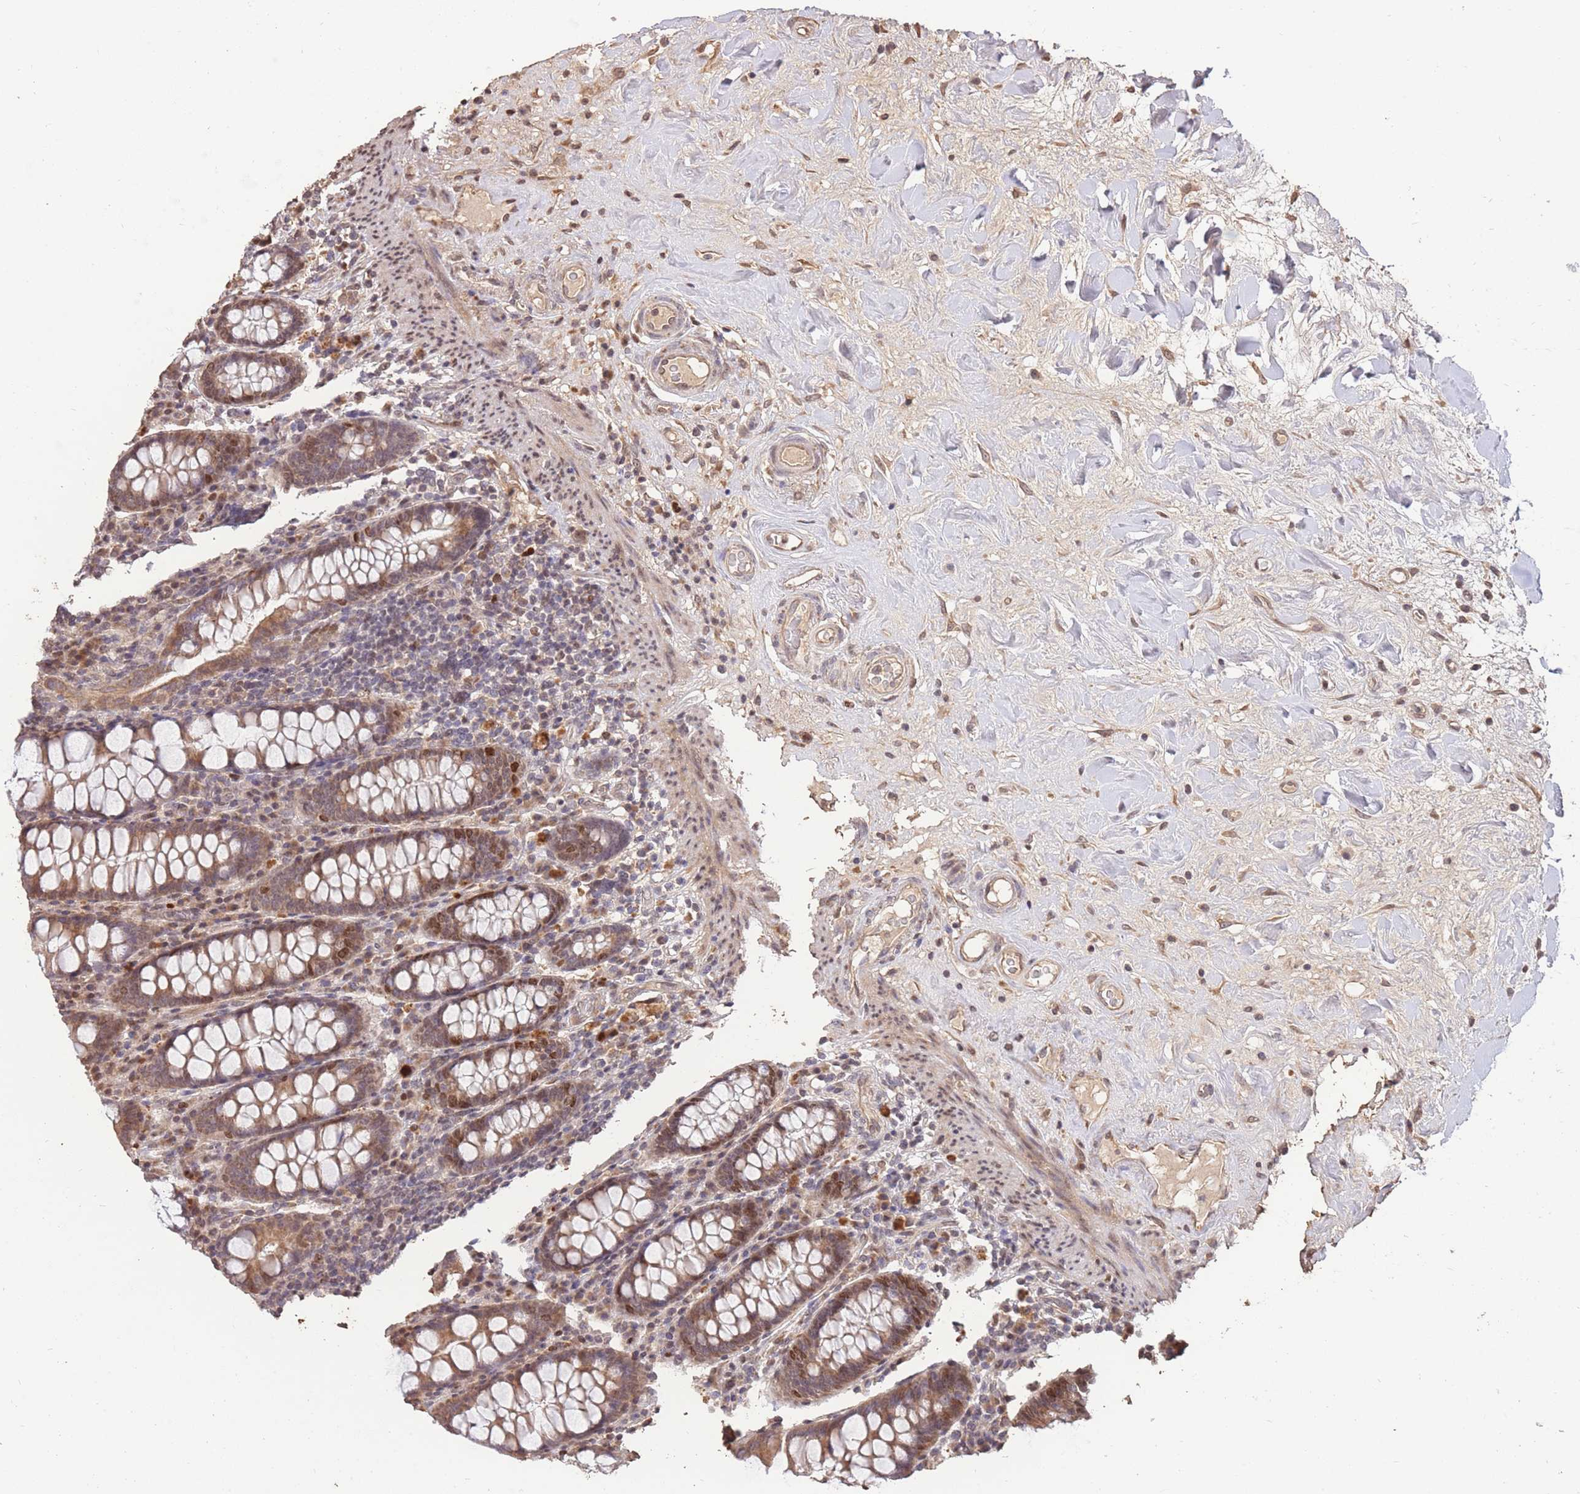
{"staining": {"intensity": "weak", "quantity": ">75%", "location": "cytoplasmic/membranous,nuclear"}, "tissue": "colon", "cell_type": "Endothelial cells", "image_type": "normal", "snomed": [{"axis": "morphology", "description": "Normal tissue, NOS"}, {"axis": "topography", "description": "Colon"}], "caption": "Immunohistochemistry (IHC) of normal colon demonstrates low levels of weak cytoplasmic/membranous,nuclear staining in about >75% of endothelial cells. The protein of interest is shown in brown color, while the nuclei are stained blue.", "gene": "RGS14", "patient": {"sex": "female", "age": 79}}